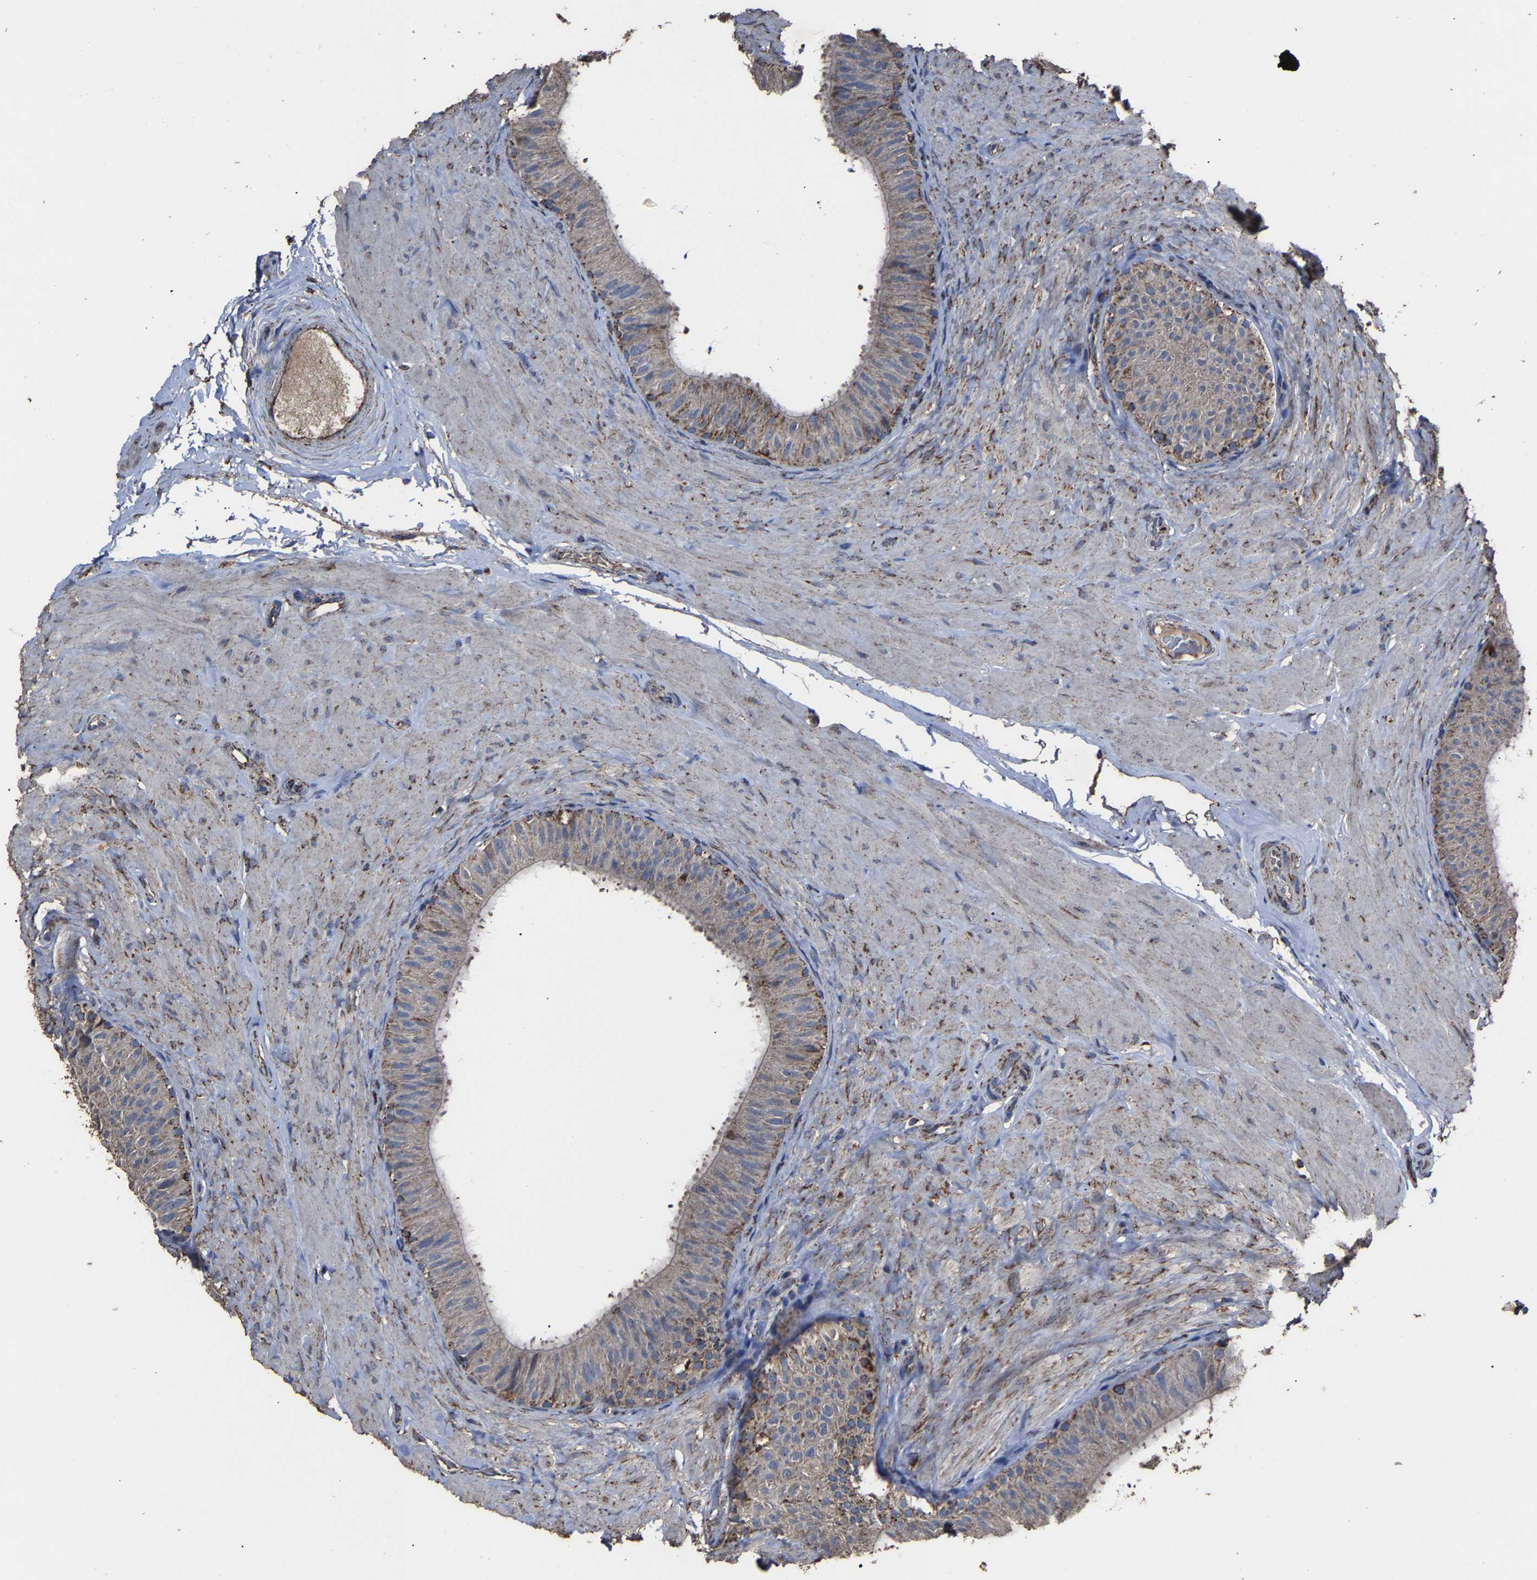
{"staining": {"intensity": "moderate", "quantity": "<25%", "location": "cytoplasmic/membranous"}, "tissue": "epididymis", "cell_type": "Glandular cells", "image_type": "normal", "snomed": [{"axis": "morphology", "description": "Normal tissue, NOS"}, {"axis": "topography", "description": "Epididymis"}], "caption": "Immunohistochemistry image of normal epididymis stained for a protein (brown), which demonstrates low levels of moderate cytoplasmic/membranous expression in about <25% of glandular cells.", "gene": "NDUFV3", "patient": {"sex": "male", "age": 34}}